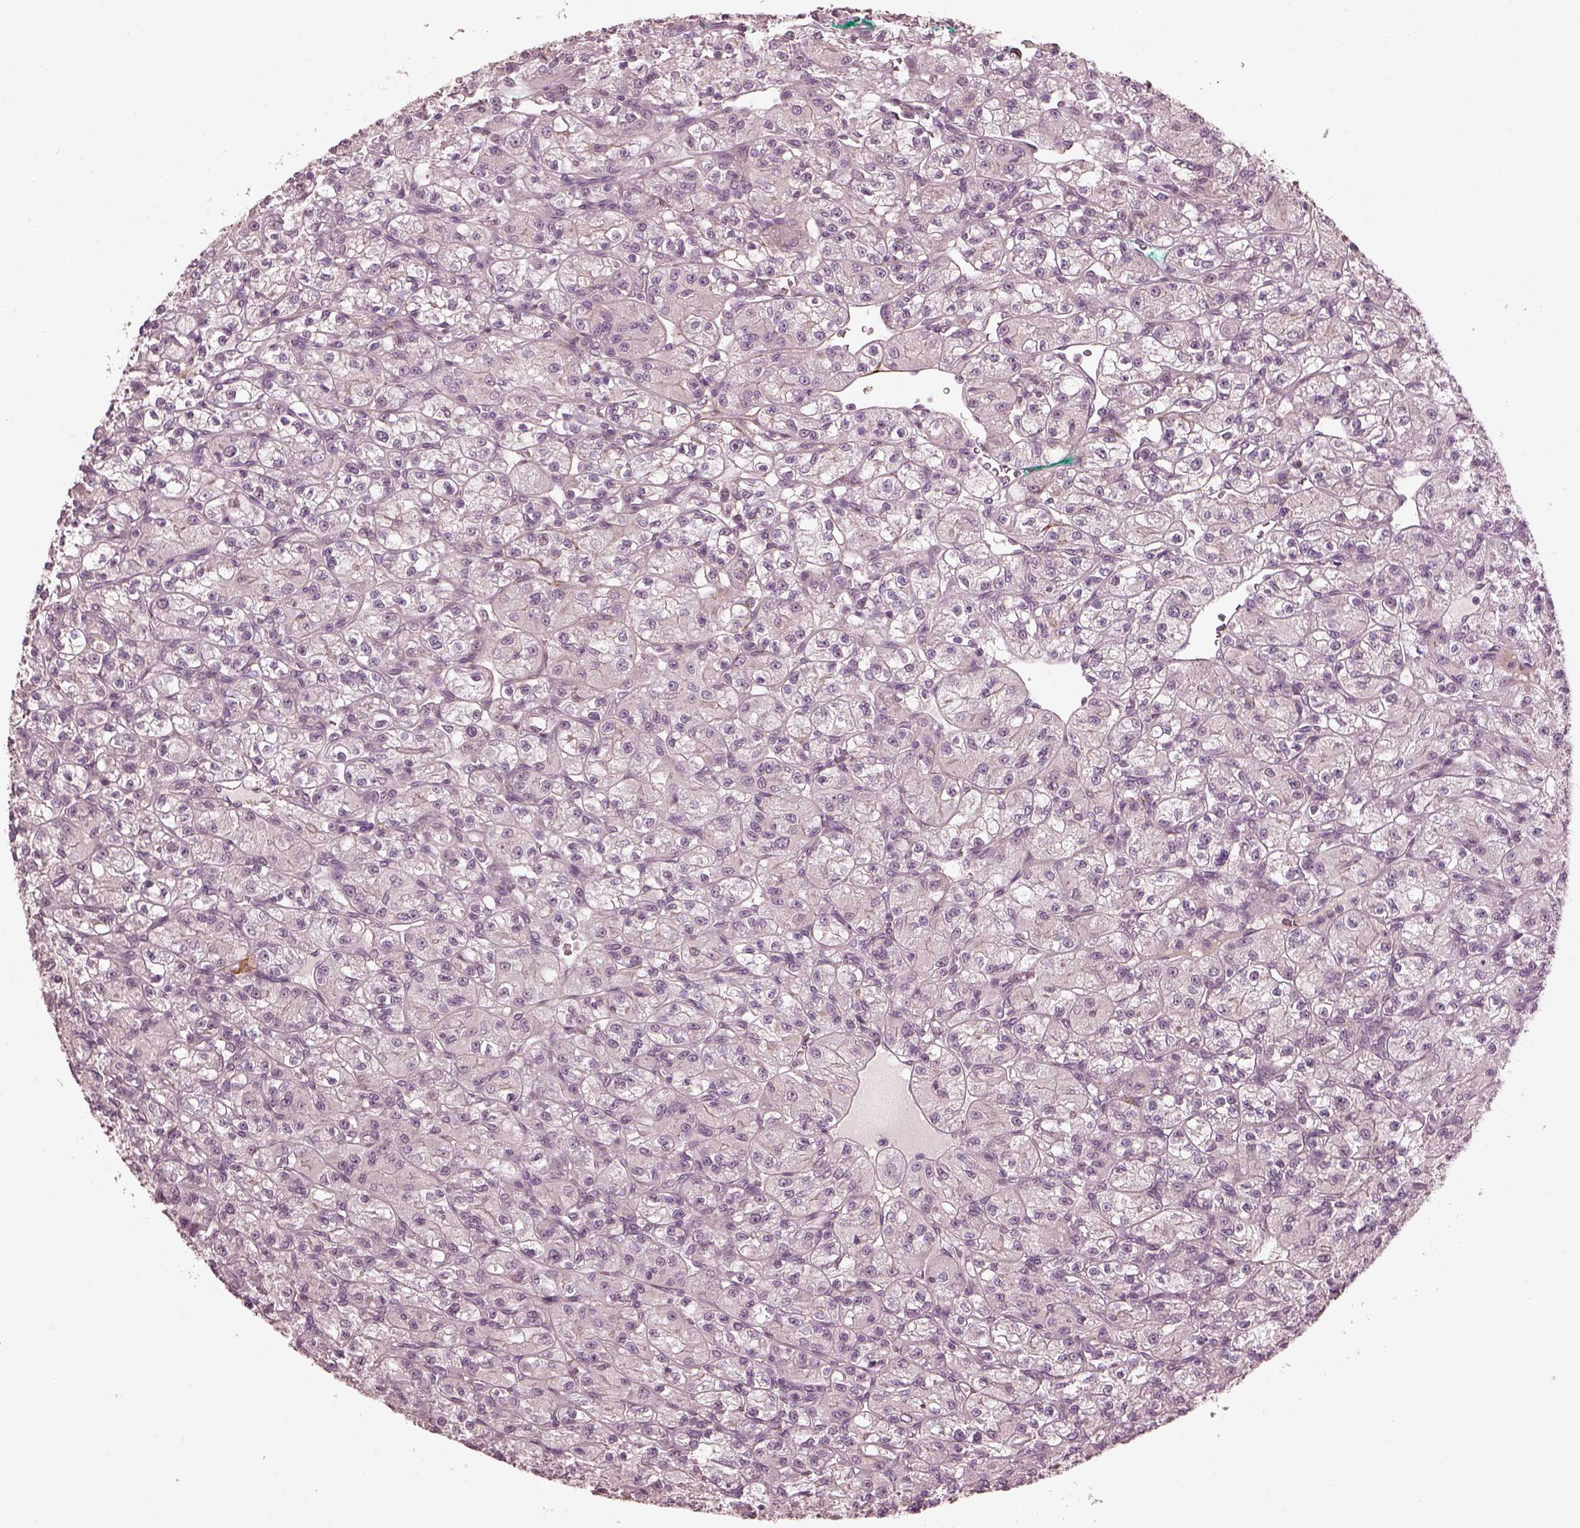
{"staining": {"intensity": "negative", "quantity": "none", "location": "none"}, "tissue": "renal cancer", "cell_type": "Tumor cells", "image_type": "cancer", "snomed": [{"axis": "morphology", "description": "Adenocarcinoma, NOS"}, {"axis": "topography", "description": "Kidney"}], "caption": "An image of renal cancer (adenocarcinoma) stained for a protein exhibits no brown staining in tumor cells.", "gene": "EFEMP1", "patient": {"sex": "female", "age": 70}}